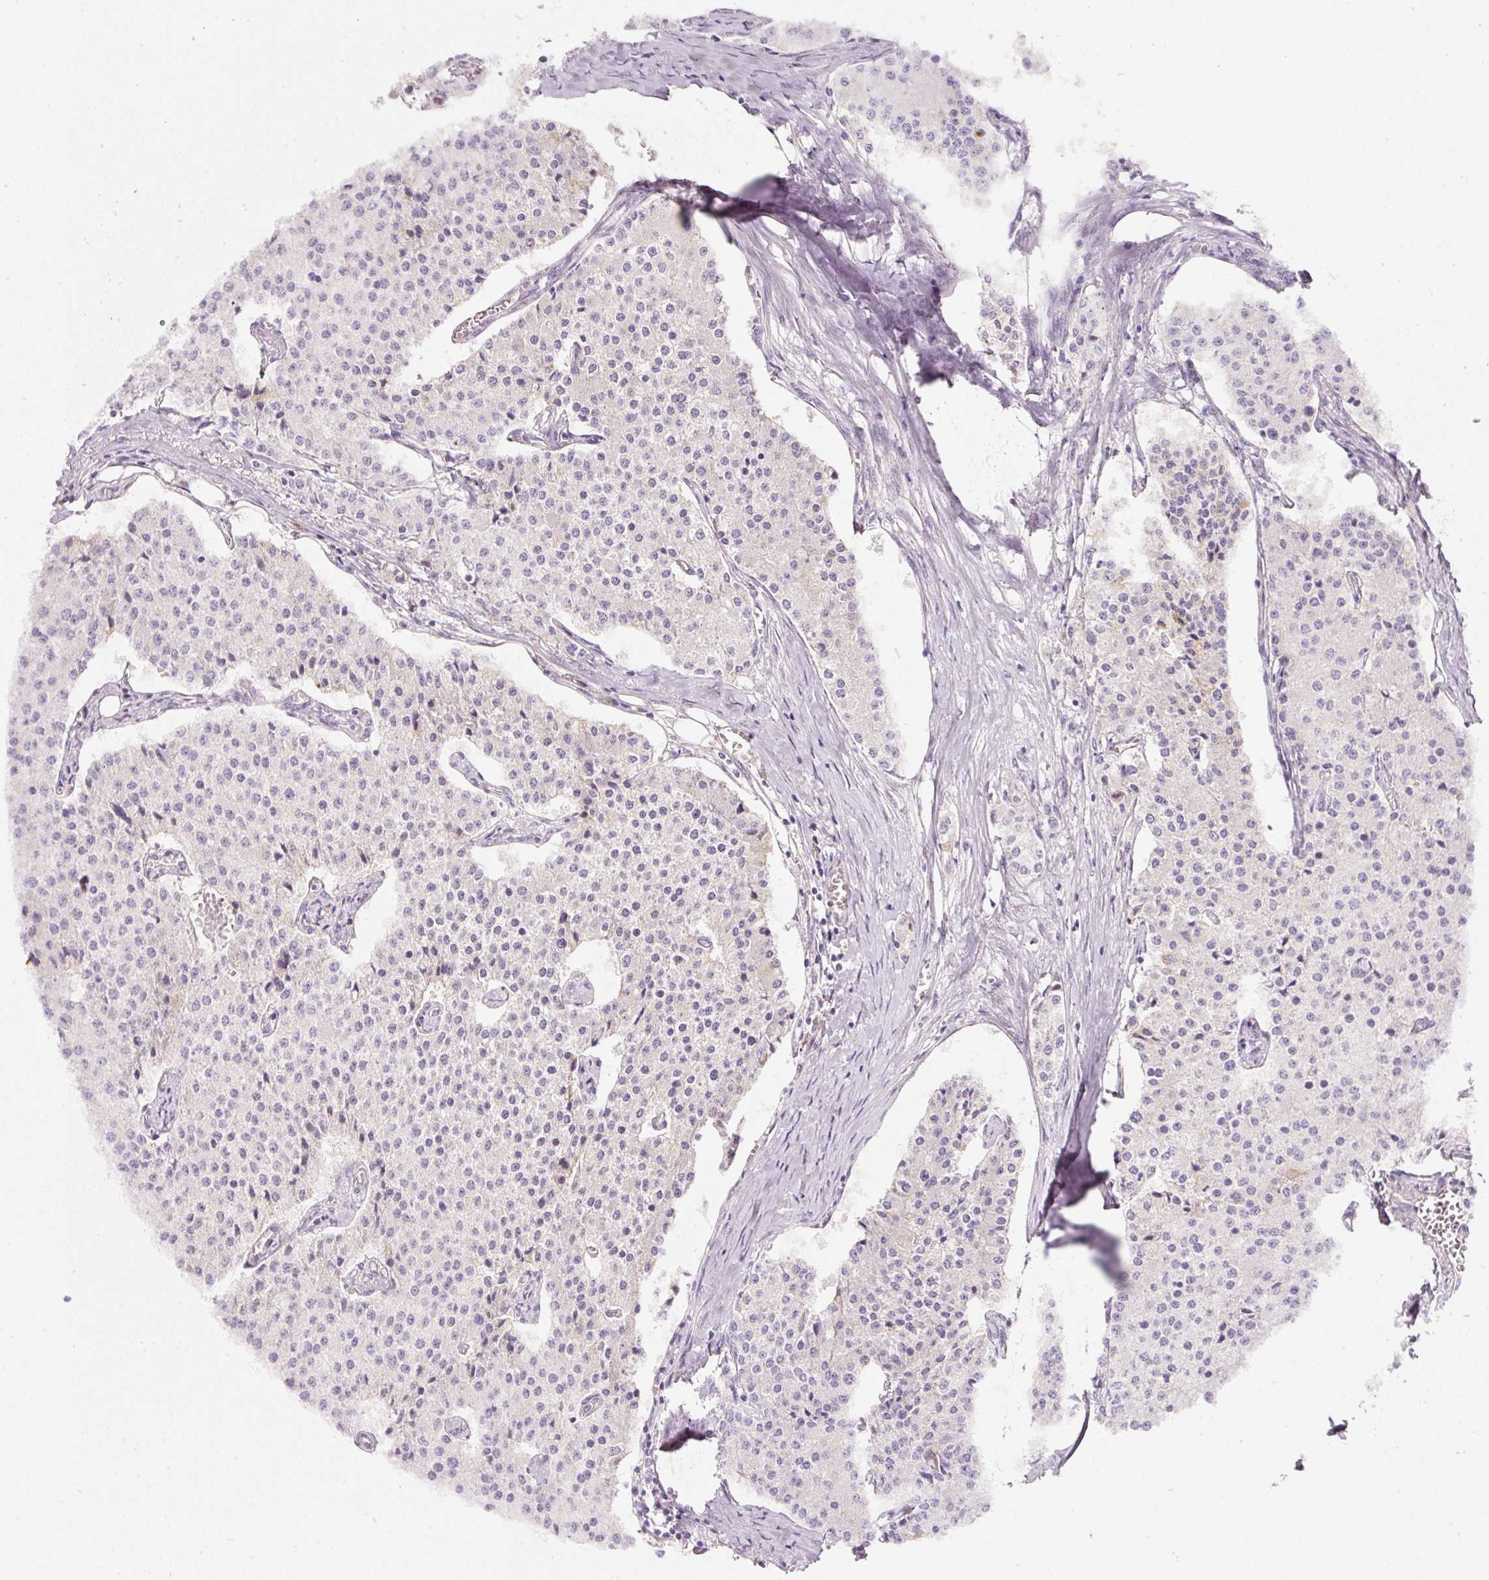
{"staining": {"intensity": "negative", "quantity": "none", "location": "none"}, "tissue": "carcinoid", "cell_type": "Tumor cells", "image_type": "cancer", "snomed": [{"axis": "morphology", "description": "Carcinoid, malignant, NOS"}, {"axis": "topography", "description": "Colon"}], "caption": "IHC image of neoplastic tissue: human carcinoid stained with DAB shows no significant protein positivity in tumor cells. (Stains: DAB (3,3'-diaminobenzidine) immunohistochemistry with hematoxylin counter stain, Microscopy: brightfield microscopy at high magnification).", "gene": "NBPF11", "patient": {"sex": "female", "age": 52}}